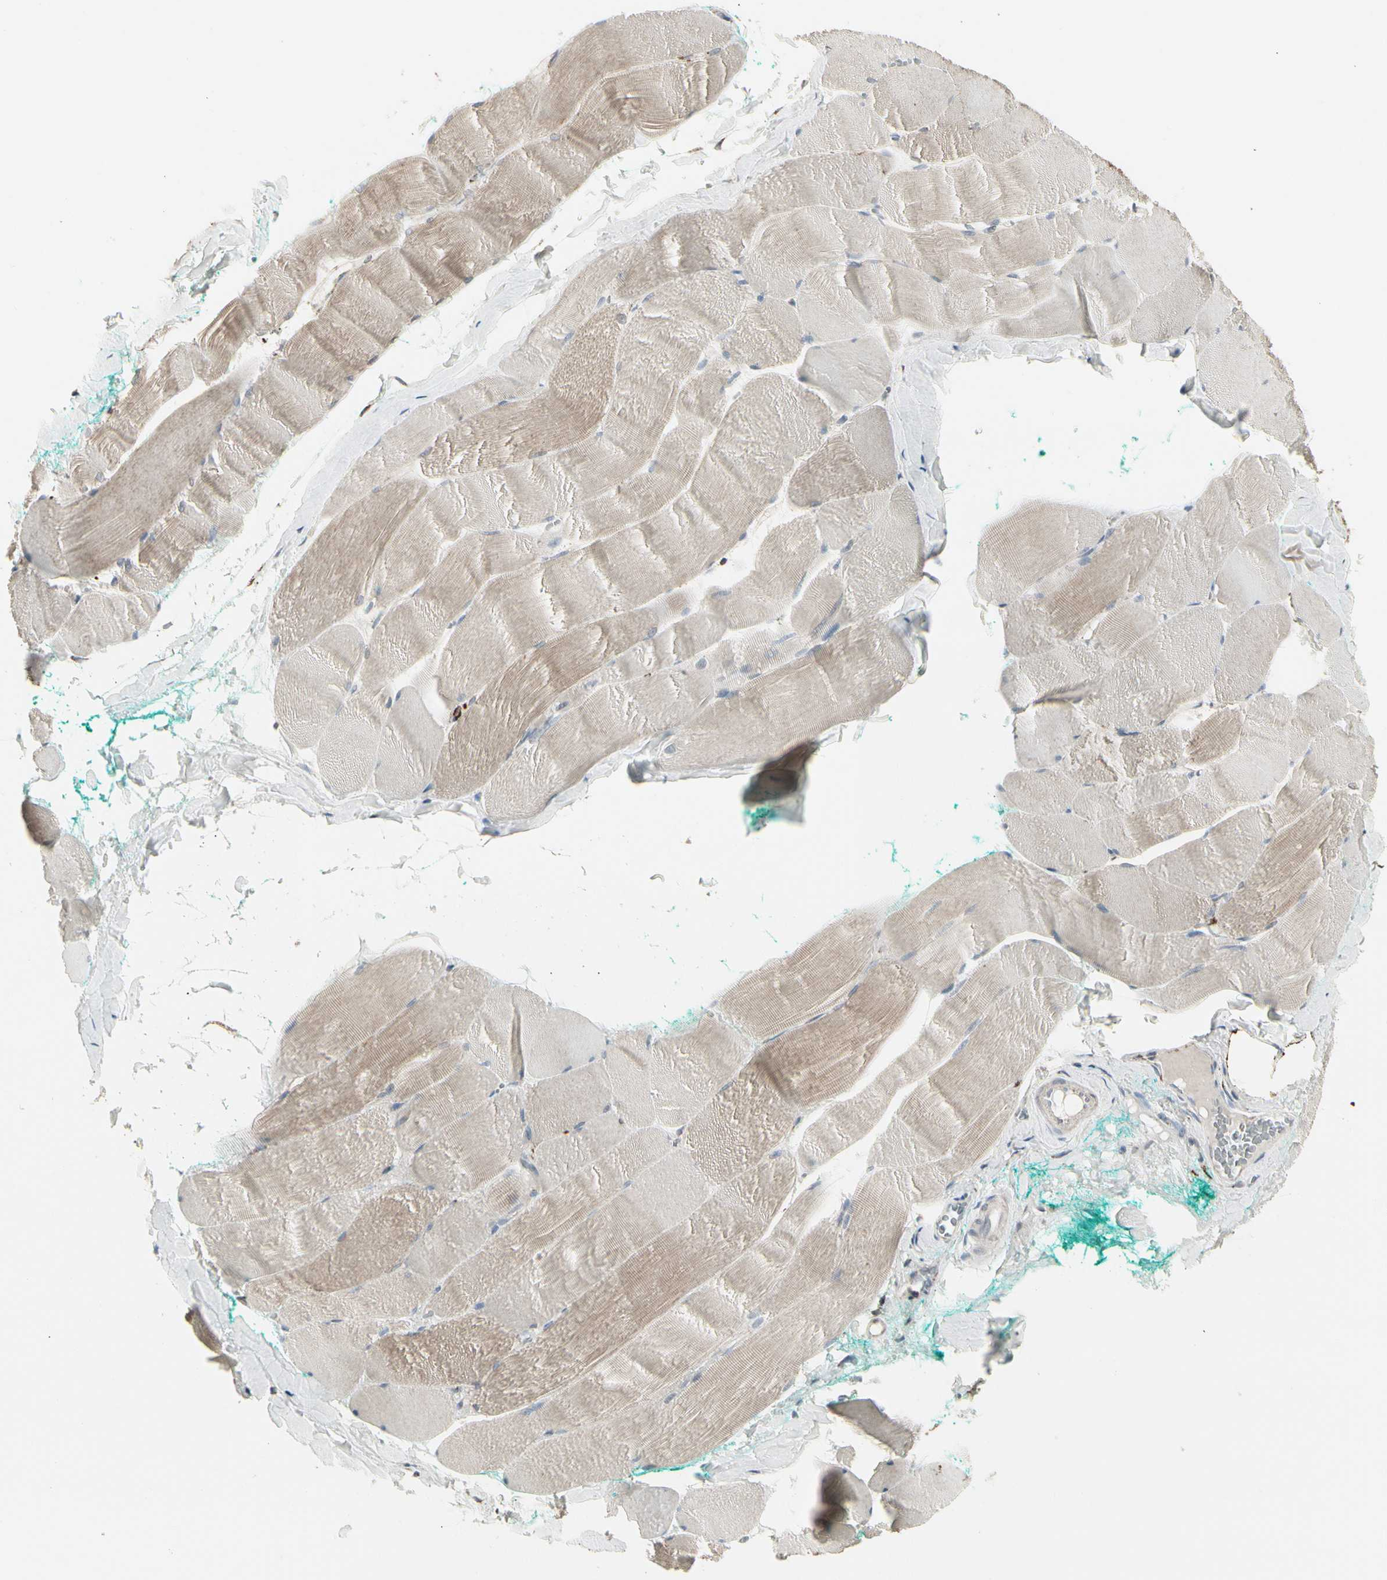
{"staining": {"intensity": "moderate", "quantity": "<25%", "location": "cytoplasmic/membranous"}, "tissue": "skeletal muscle", "cell_type": "Myocytes", "image_type": "normal", "snomed": [{"axis": "morphology", "description": "Normal tissue, NOS"}, {"axis": "morphology", "description": "Squamous cell carcinoma, NOS"}, {"axis": "topography", "description": "Skeletal muscle"}], "caption": "Immunohistochemistry photomicrograph of normal skeletal muscle: skeletal muscle stained using immunohistochemistry exhibits low levels of moderate protein expression localized specifically in the cytoplasmic/membranous of myocytes, appearing as a cytoplasmic/membranous brown color.", "gene": "TMEM176A", "patient": {"sex": "male", "age": 51}}